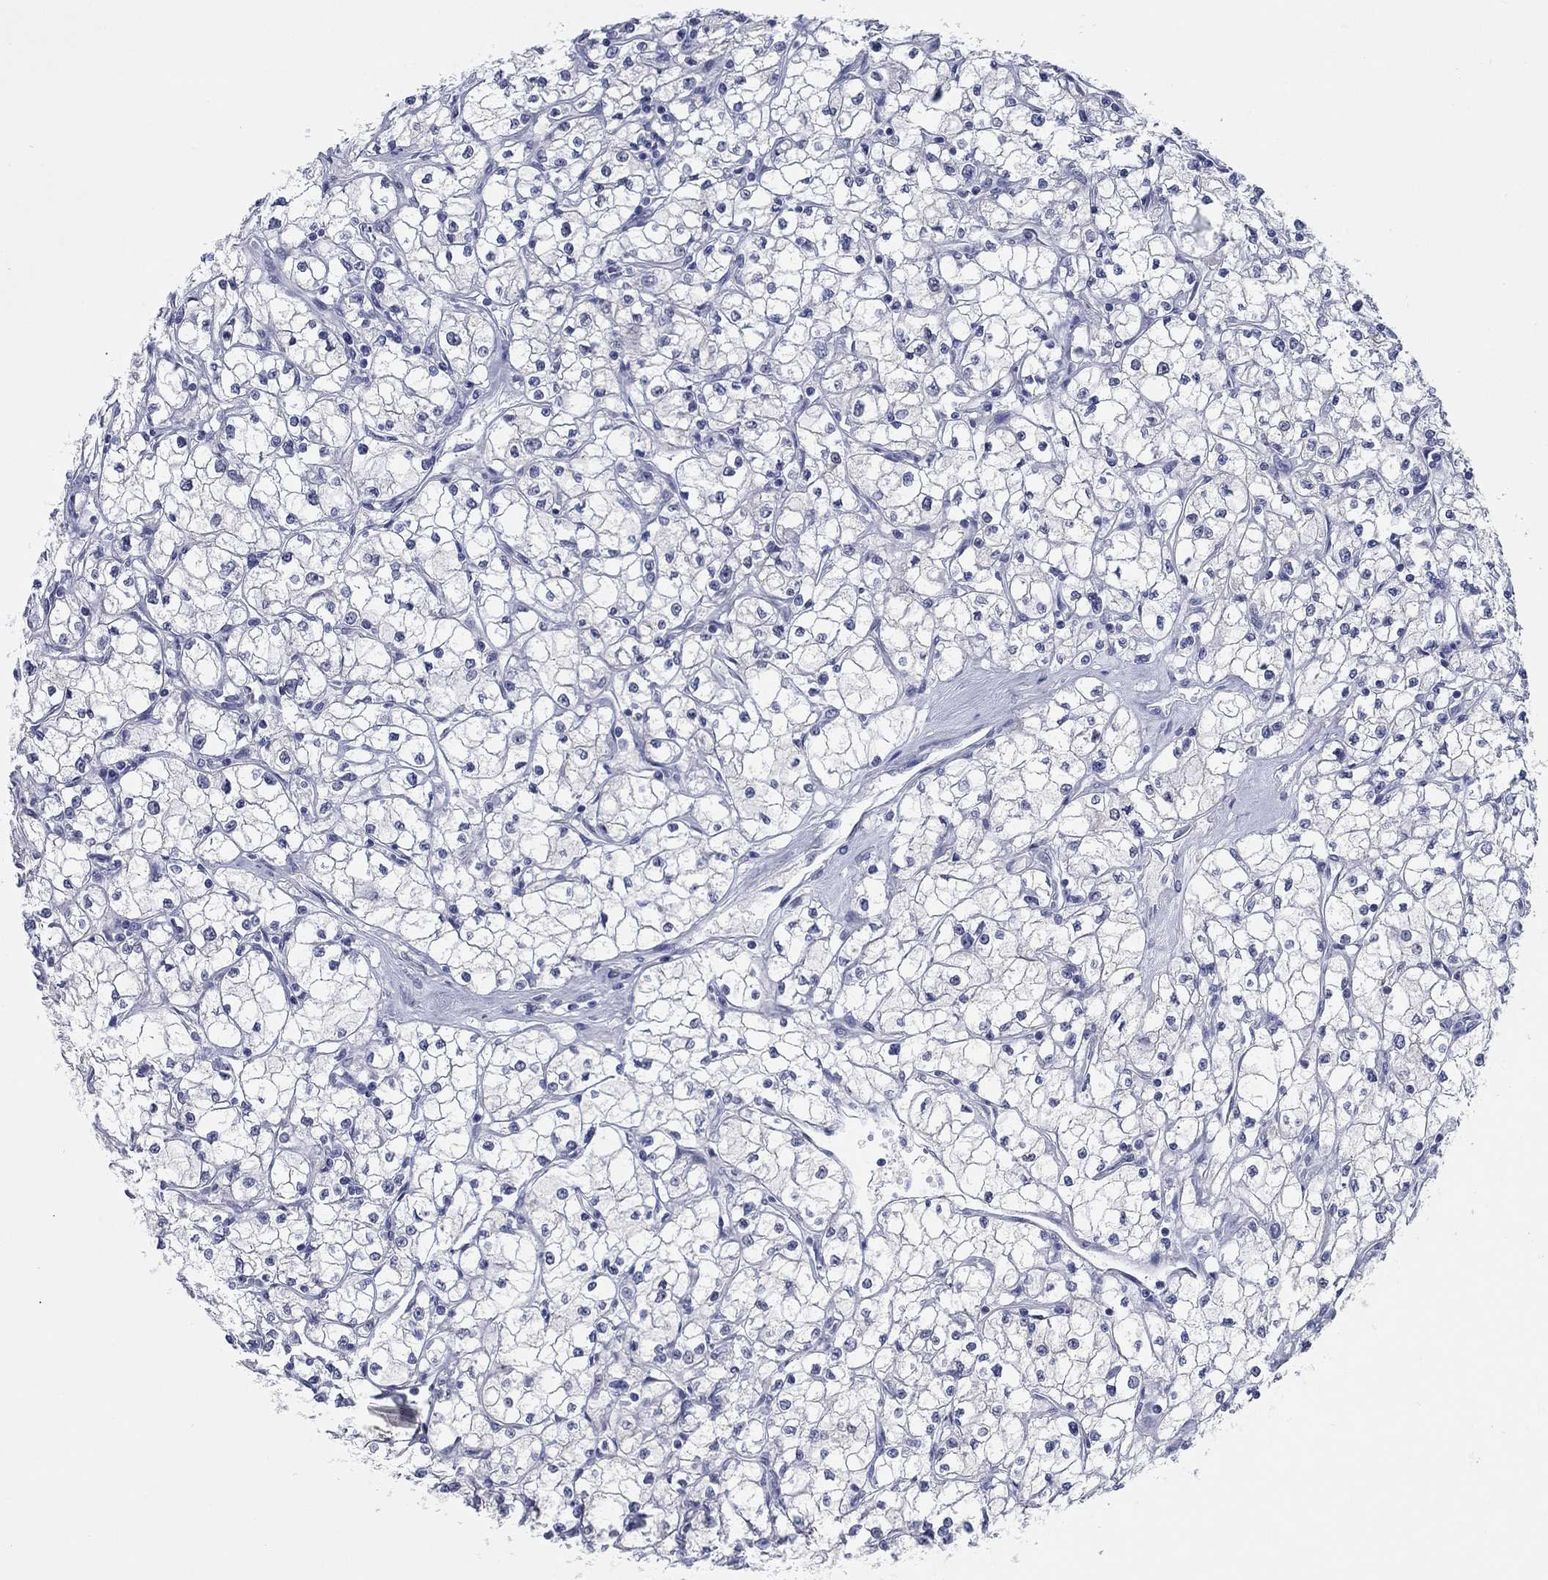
{"staining": {"intensity": "negative", "quantity": "none", "location": "none"}, "tissue": "renal cancer", "cell_type": "Tumor cells", "image_type": "cancer", "snomed": [{"axis": "morphology", "description": "Adenocarcinoma, NOS"}, {"axis": "topography", "description": "Kidney"}], "caption": "IHC histopathology image of human renal cancer (adenocarcinoma) stained for a protein (brown), which shows no staining in tumor cells.", "gene": "ATP6V1G2", "patient": {"sex": "male", "age": 67}}